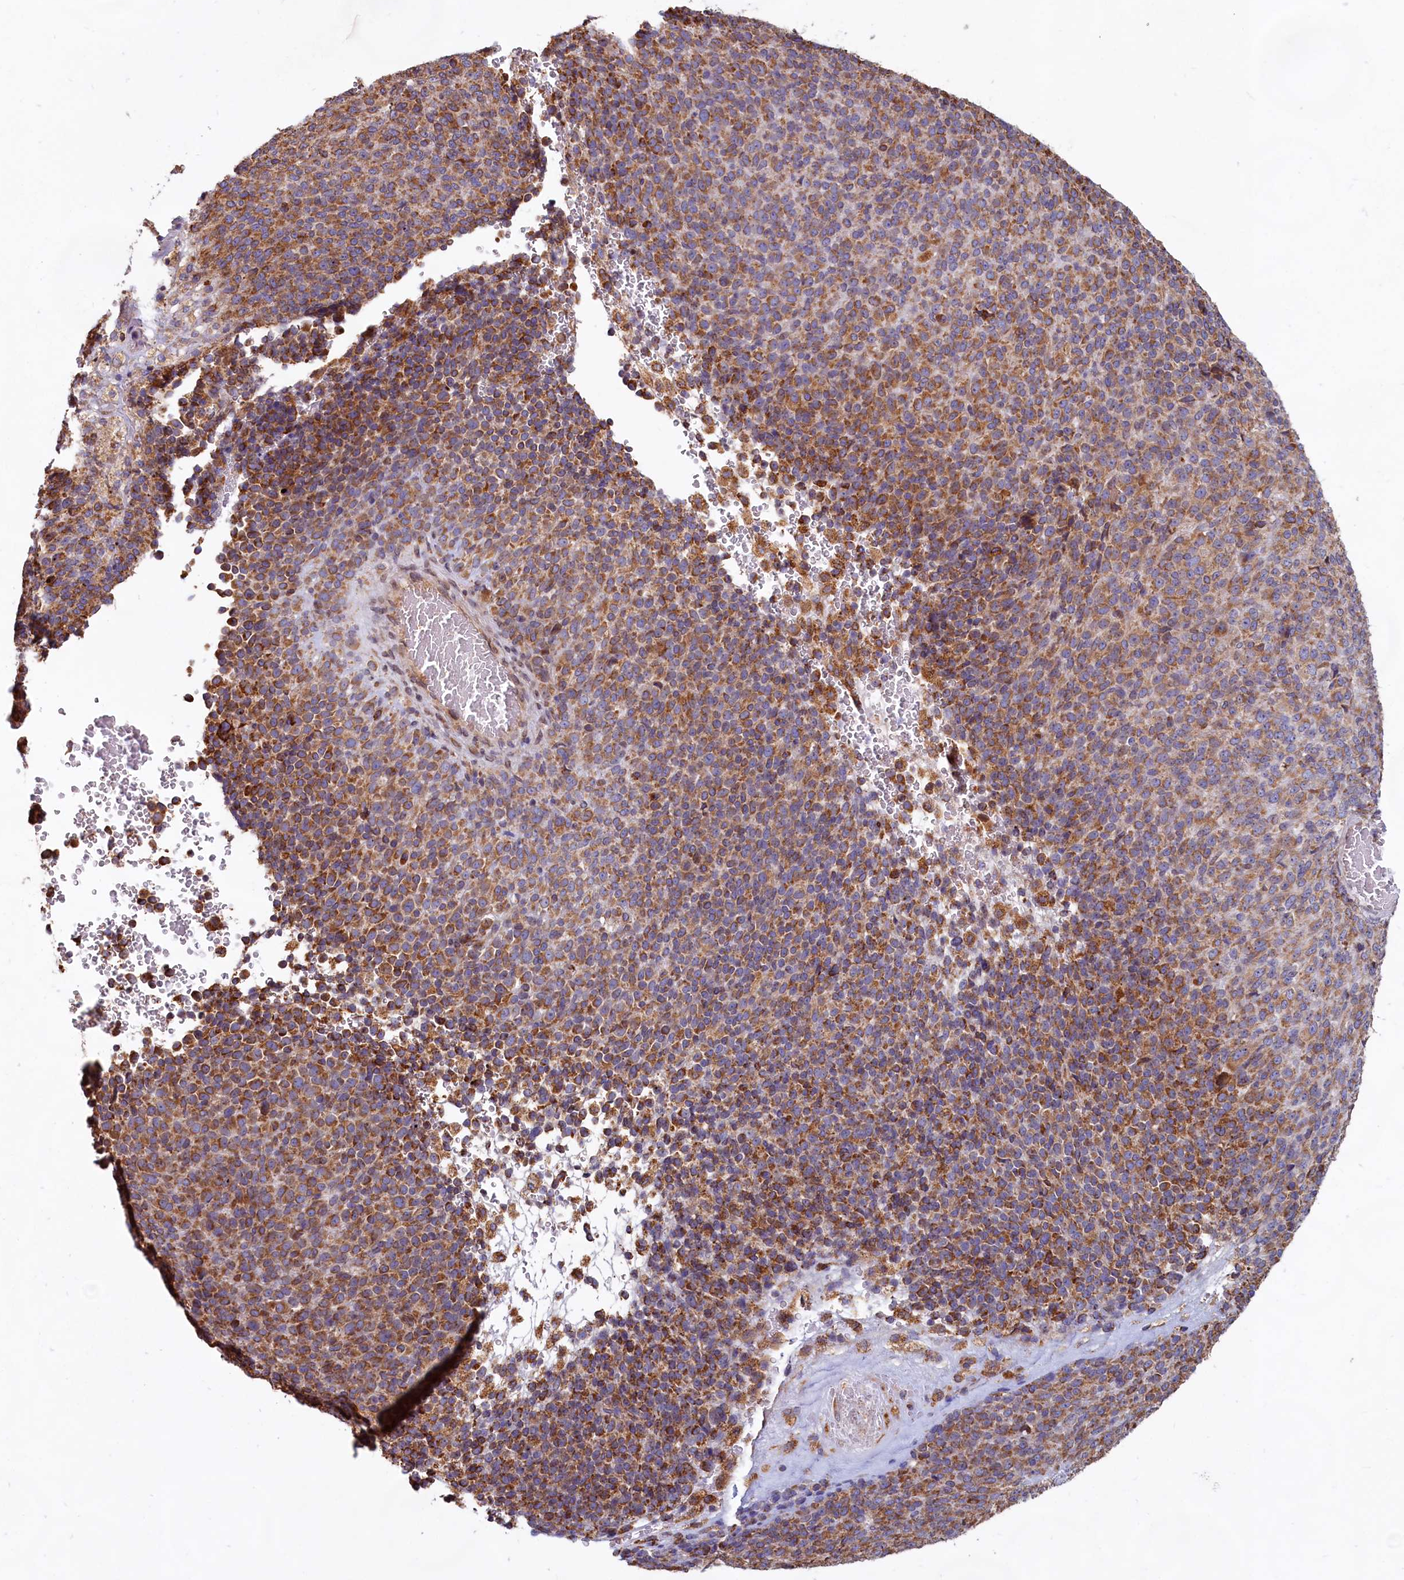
{"staining": {"intensity": "strong", "quantity": ">75%", "location": "cytoplasmic/membranous"}, "tissue": "melanoma", "cell_type": "Tumor cells", "image_type": "cancer", "snomed": [{"axis": "morphology", "description": "Malignant melanoma, Metastatic site"}, {"axis": "topography", "description": "Brain"}], "caption": "Protein positivity by immunohistochemistry exhibits strong cytoplasmic/membranous positivity in about >75% of tumor cells in malignant melanoma (metastatic site). The staining was performed using DAB (3,3'-diaminobenzidine), with brown indicating positive protein expression. Nuclei are stained blue with hematoxylin.", "gene": "TBC1D19", "patient": {"sex": "female", "age": 56}}